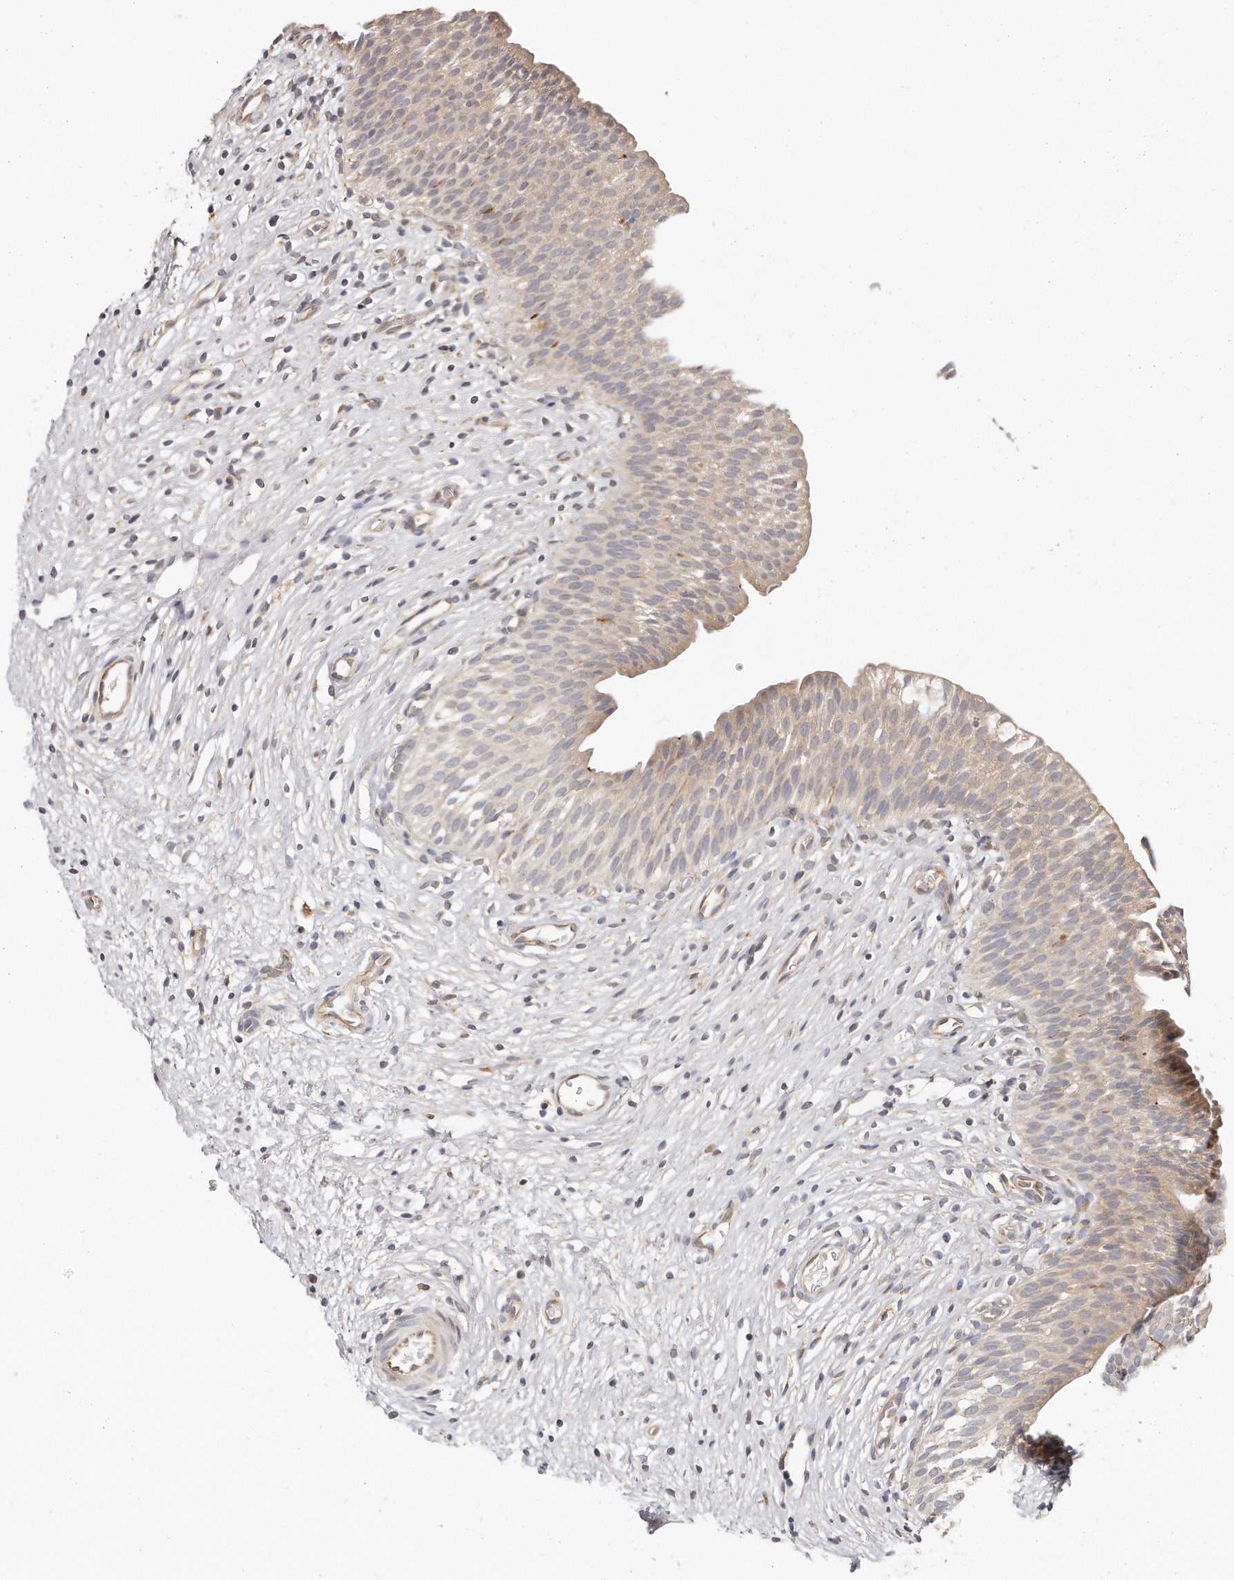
{"staining": {"intensity": "weak", "quantity": "25%-75%", "location": "cytoplasmic/membranous"}, "tissue": "urinary bladder", "cell_type": "Urothelial cells", "image_type": "normal", "snomed": [{"axis": "morphology", "description": "Normal tissue, NOS"}, {"axis": "topography", "description": "Urinary bladder"}], "caption": "Human urinary bladder stained with a brown dye reveals weak cytoplasmic/membranous positive staining in approximately 25%-75% of urothelial cells.", "gene": "TTLL4", "patient": {"sex": "male", "age": 1}}